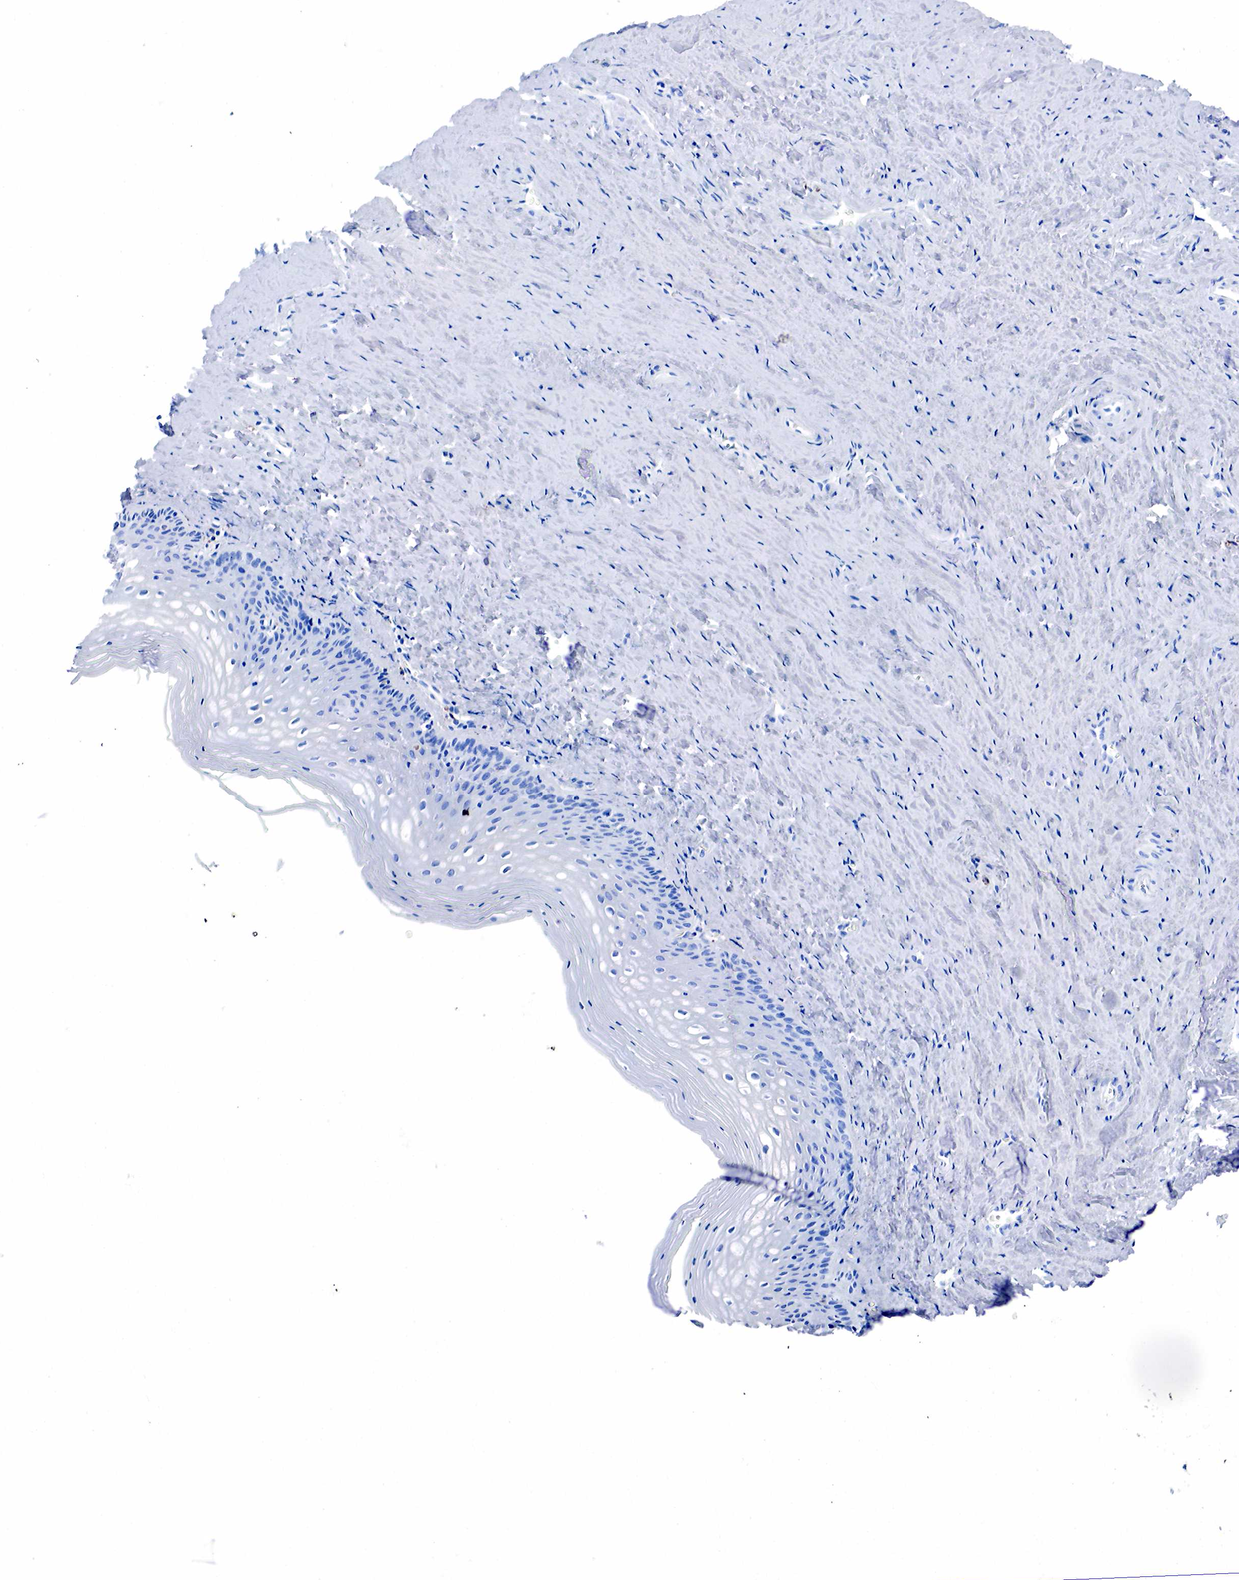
{"staining": {"intensity": "negative", "quantity": "none", "location": "none"}, "tissue": "vagina", "cell_type": "Squamous epithelial cells", "image_type": "normal", "snomed": [{"axis": "morphology", "description": "Normal tissue, NOS"}, {"axis": "topography", "description": "Vagina"}], "caption": "The histopathology image exhibits no significant positivity in squamous epithelial cells of vagina.", "gene": "CD68", "patient": {"sex": "female", "age": 46}}